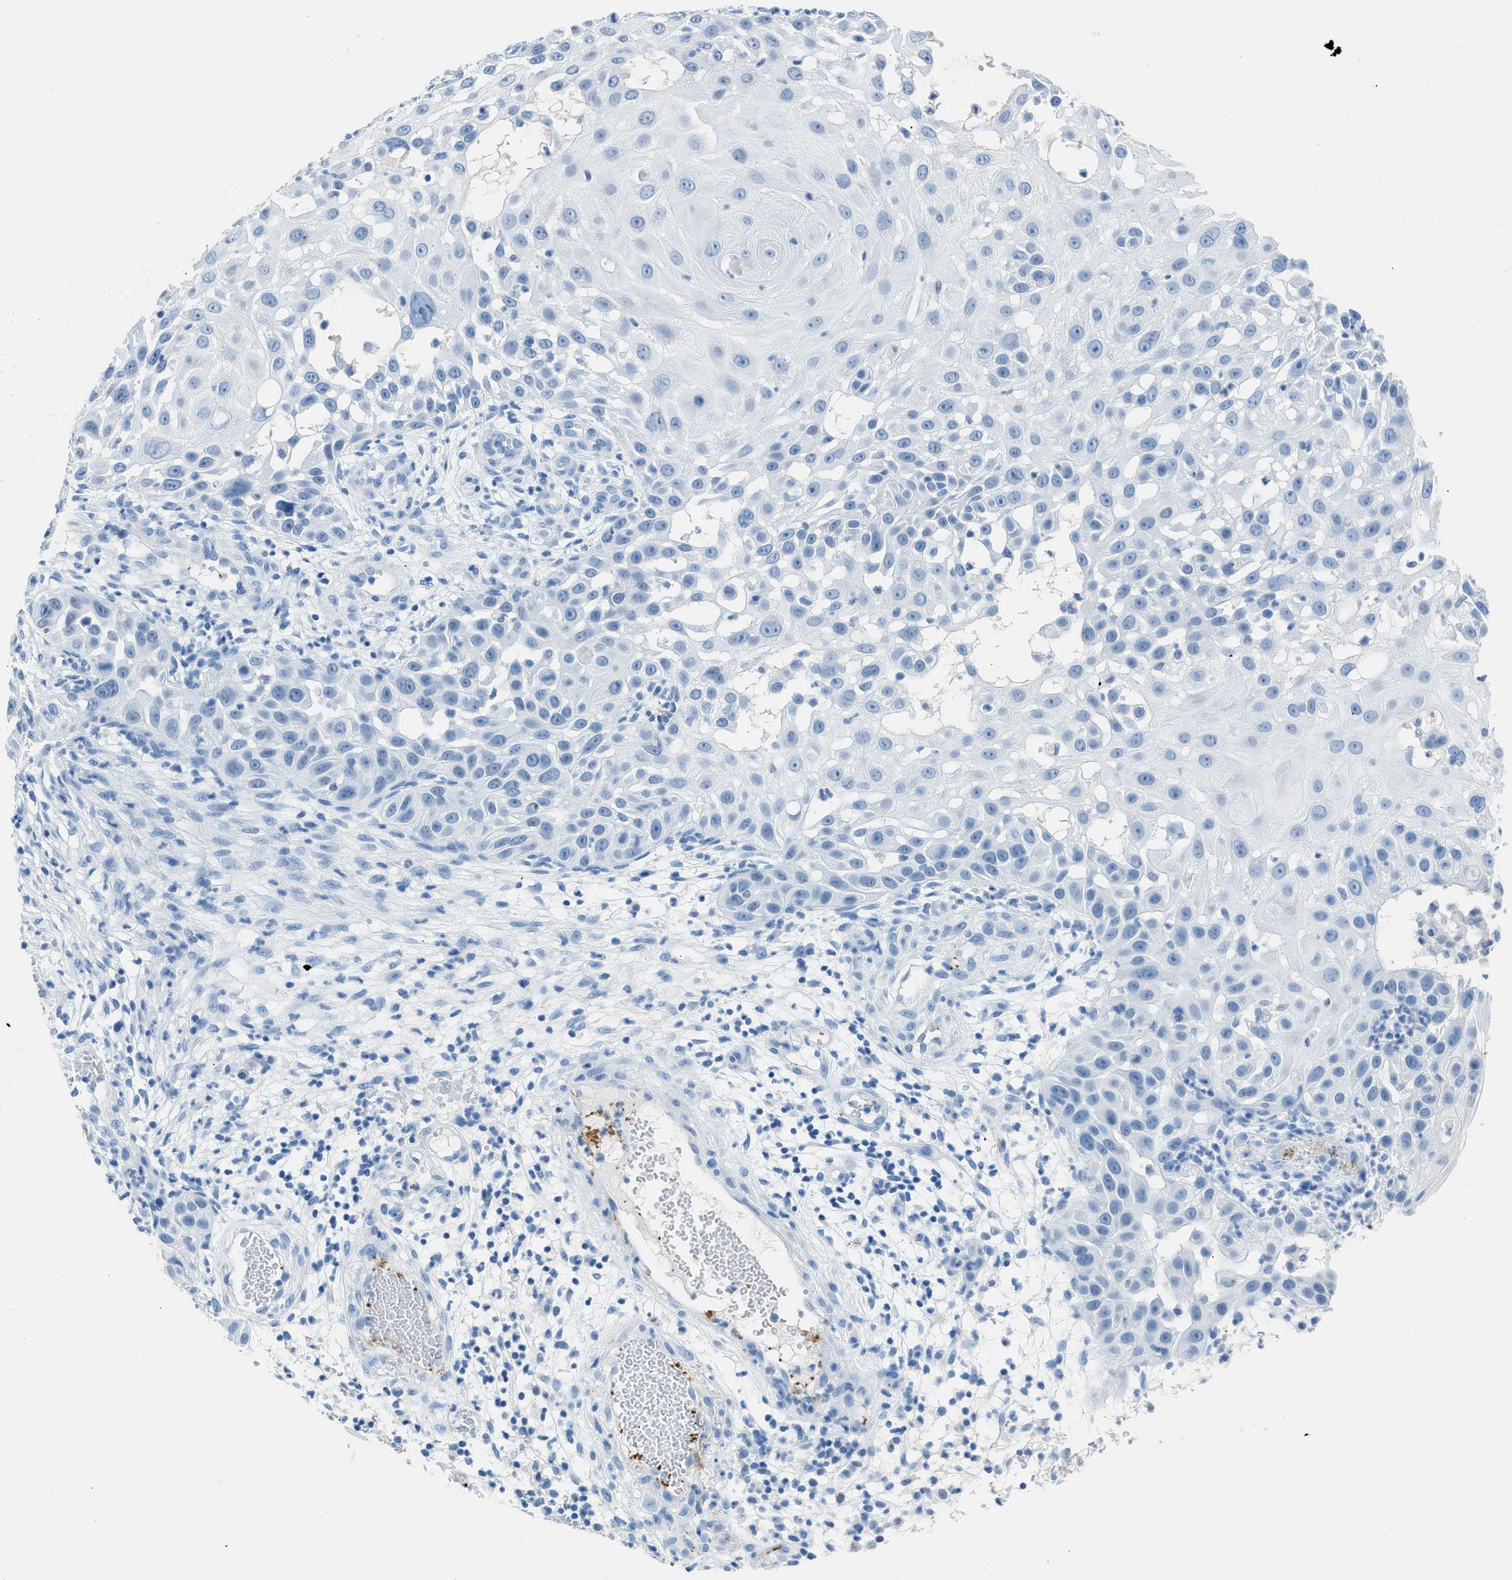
{"staining": {"intensity": "negative", "quantity": "none", "location": "none"}, "tissue": "skin cancer", "cell_type": "Tumor cells", "image_type": "cancer", "snomed": [{"axis": "morphology", "description": "Squamous cell carcinoma, NOS"}, {"axis": "topography", "description": "Skin"}], "caption": "Immunohistochemistry (IHC) histopathology image of neoplastic tissue: squamous cell carcinoma (skin) stained with DAB (3,3'-diaminobenzidine) exhibits no significant protein expression in tumor cells.", "gene": "FAIM2", "patient": {"sex": "female", "age": 44}}